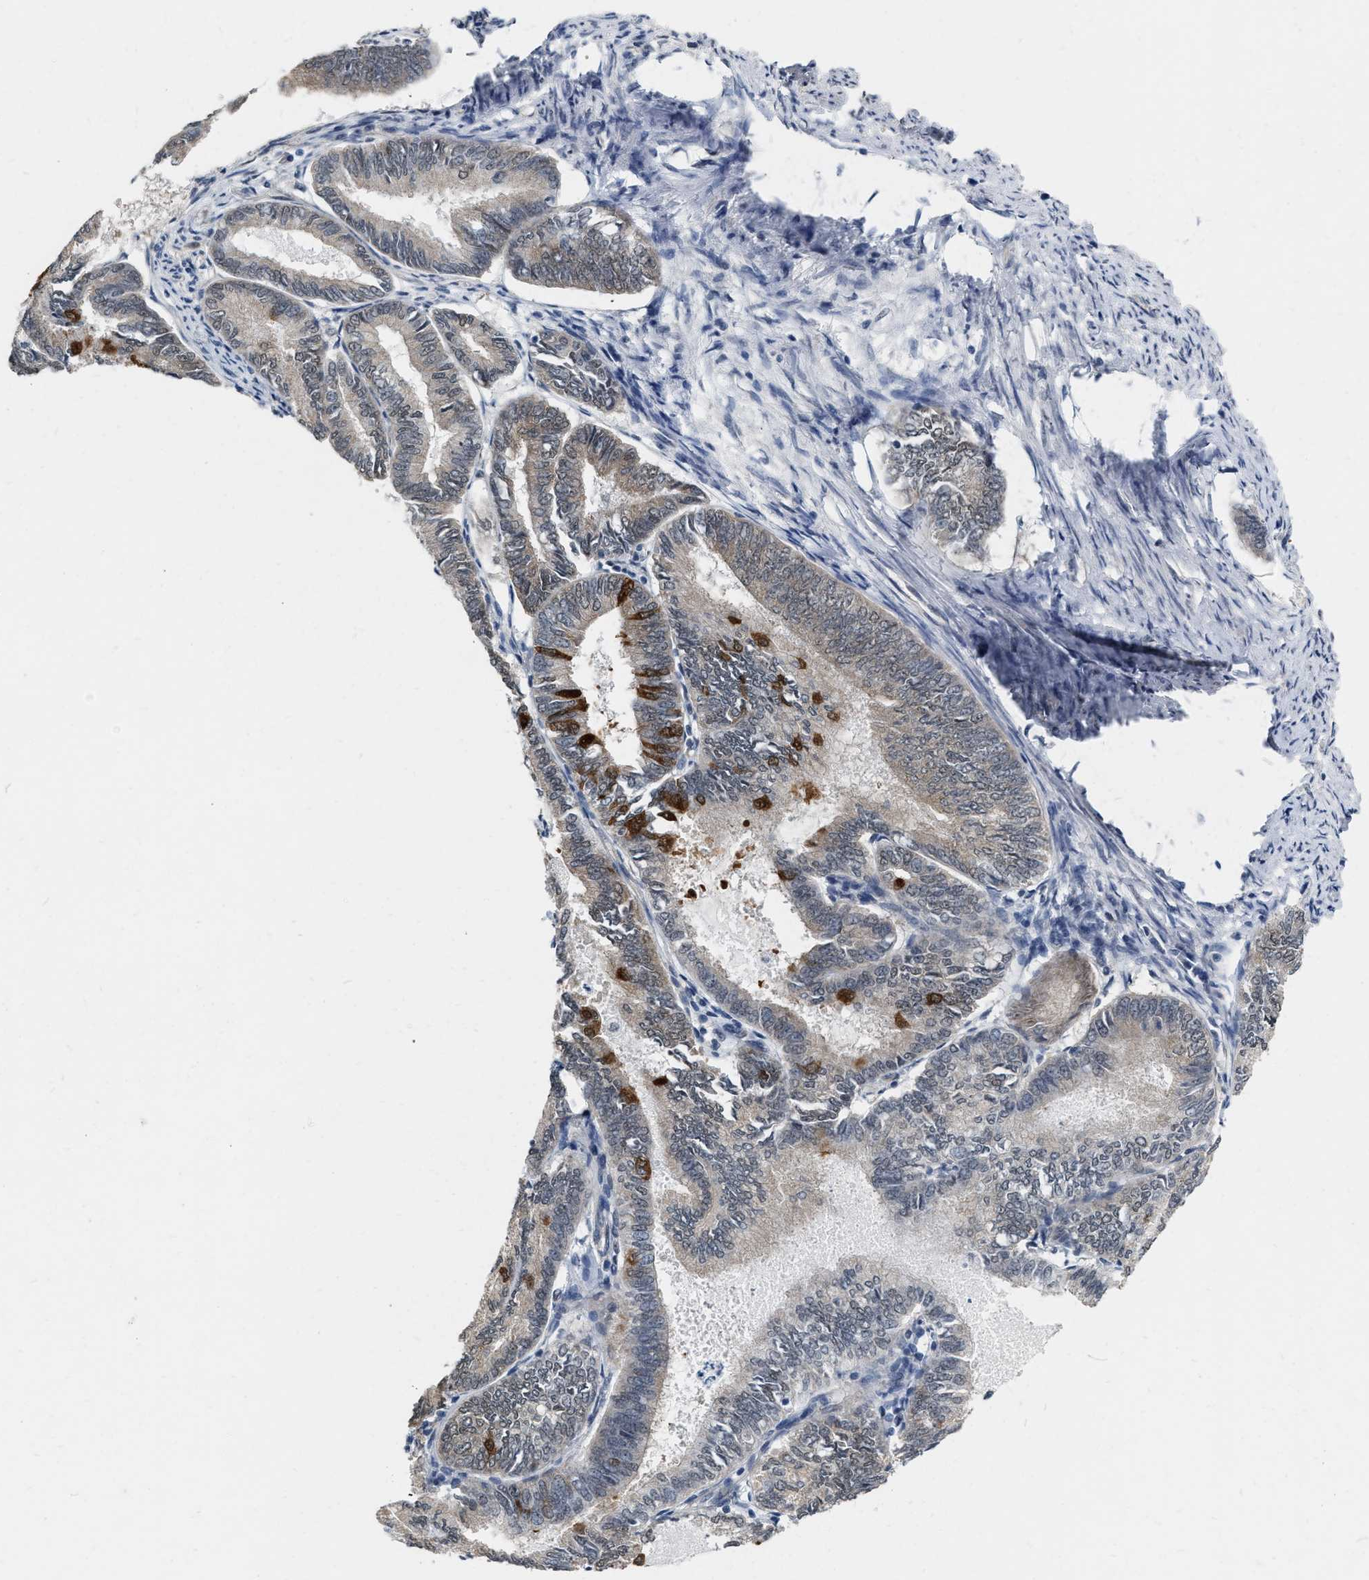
{"staining": {"intensity": "moderate", "quantity": "25%-75%", "location": "cytoplasmic/membranous"}, "tissue": "endometrial cancer", "cell_type": "Tumor cells", "image_type": "cancer", "snomed": [{"axis": "morphology", "description": "Adenocarcinoma, NOS"}, {"axis": "topography", "description": "Endometrium"}], "caption": "Adenocarcinoma (endometrial) was stained to show a protein in brown. There is medium levels of moderate cytoplasmic/membranous expression in about 25%-75% of tumor cells.", "gene": "RUVBL1", "patient": {"sex": "female", "age": 86}}